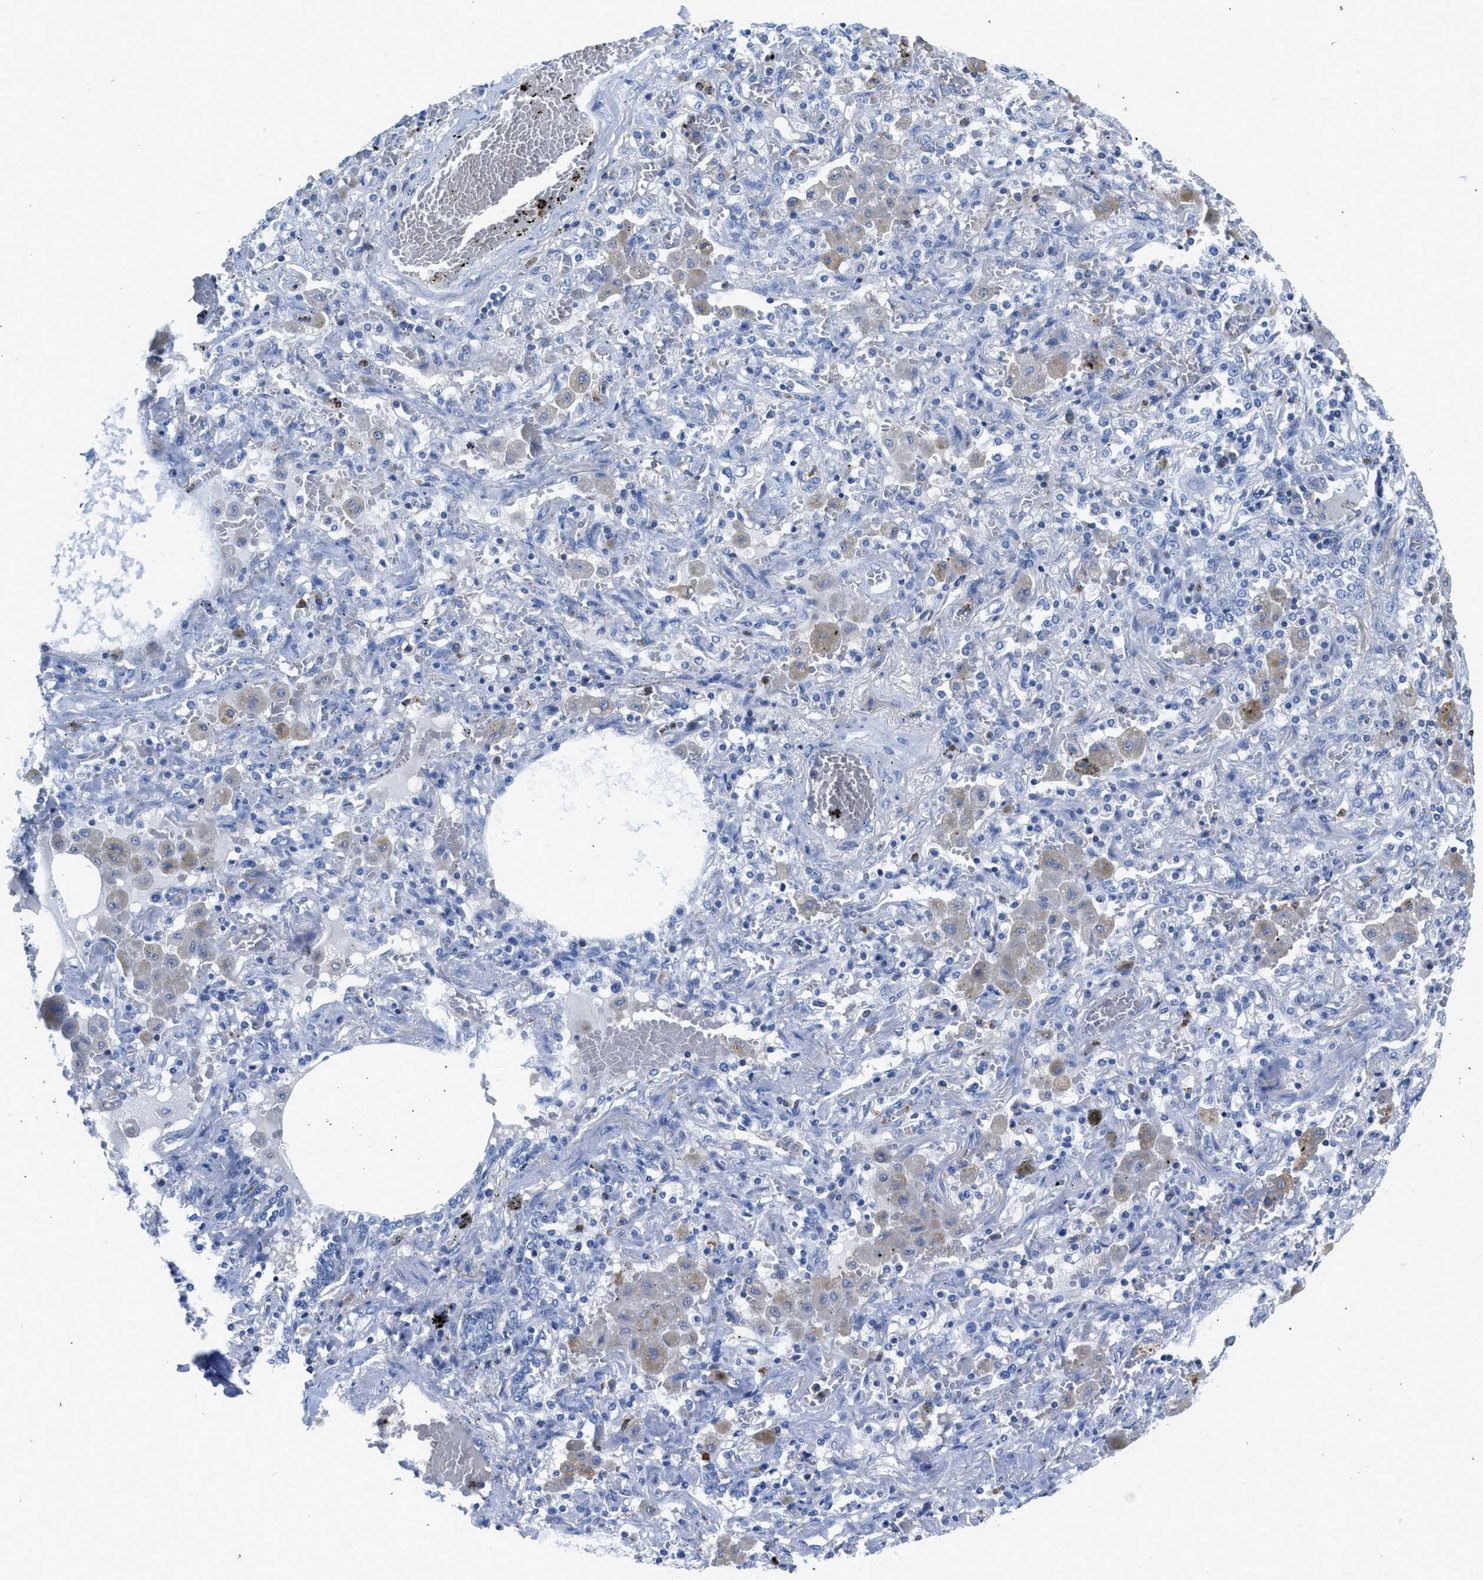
{"staining": {"intensity": "negative", "quantity": "none", "location": "none"}, "tissue": "lung cancer", "cell_type": "Tumor cells", "image_type": "cancer", "snomed": [{"axis": "morphology", "description": "Squamous cell carcinoma, NOS"}, {"axis": "topography", "description": "Lung"}], "caption": "Tumor cells show no significant positivity in squamous cell carcinoma (lung).", "gene": "NEB", "patient": {"sex": "female", "age": 47}}